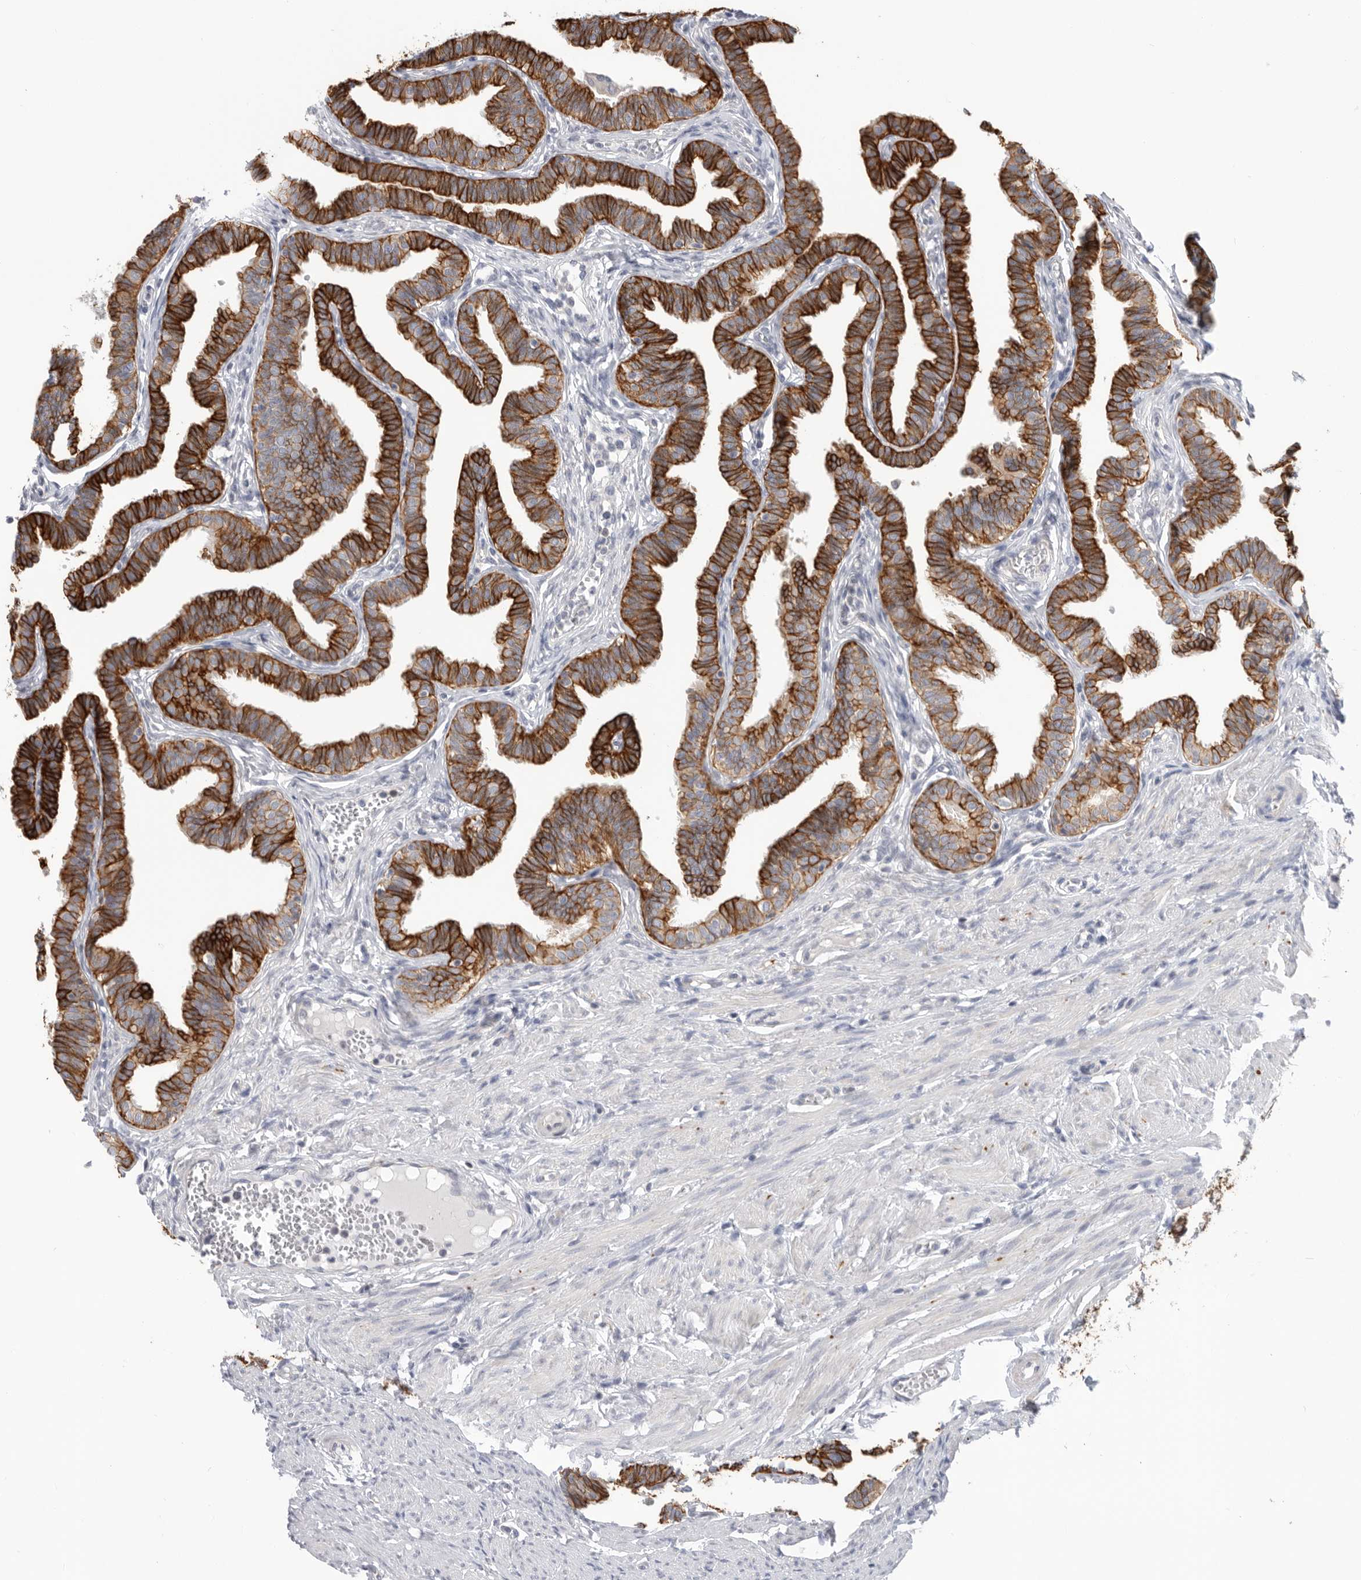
{"staining": {"intensity": "strong", "quantity": ">75%", "location": "cytoplasmic/membranous"}, "tissue": "fallopian tube", "cell_type": "Glandular cells", "image_type": "normal", "snomed": [{"axis": "morphology", "description": "Normal tissue, NOS"}, {"axis": "topography", "description": "Fallopian tube"}, {"axis": "topography", "description": "Ovary"}], "caption": "About >75% of glandular cells in benign fallopian tube exhibit strong cytoplasmic/membranous protein expression as visualized by brown immunohistochemical staining.", "gene": "MTFR1L", "patient": {"sex": "female", "age": 23}}